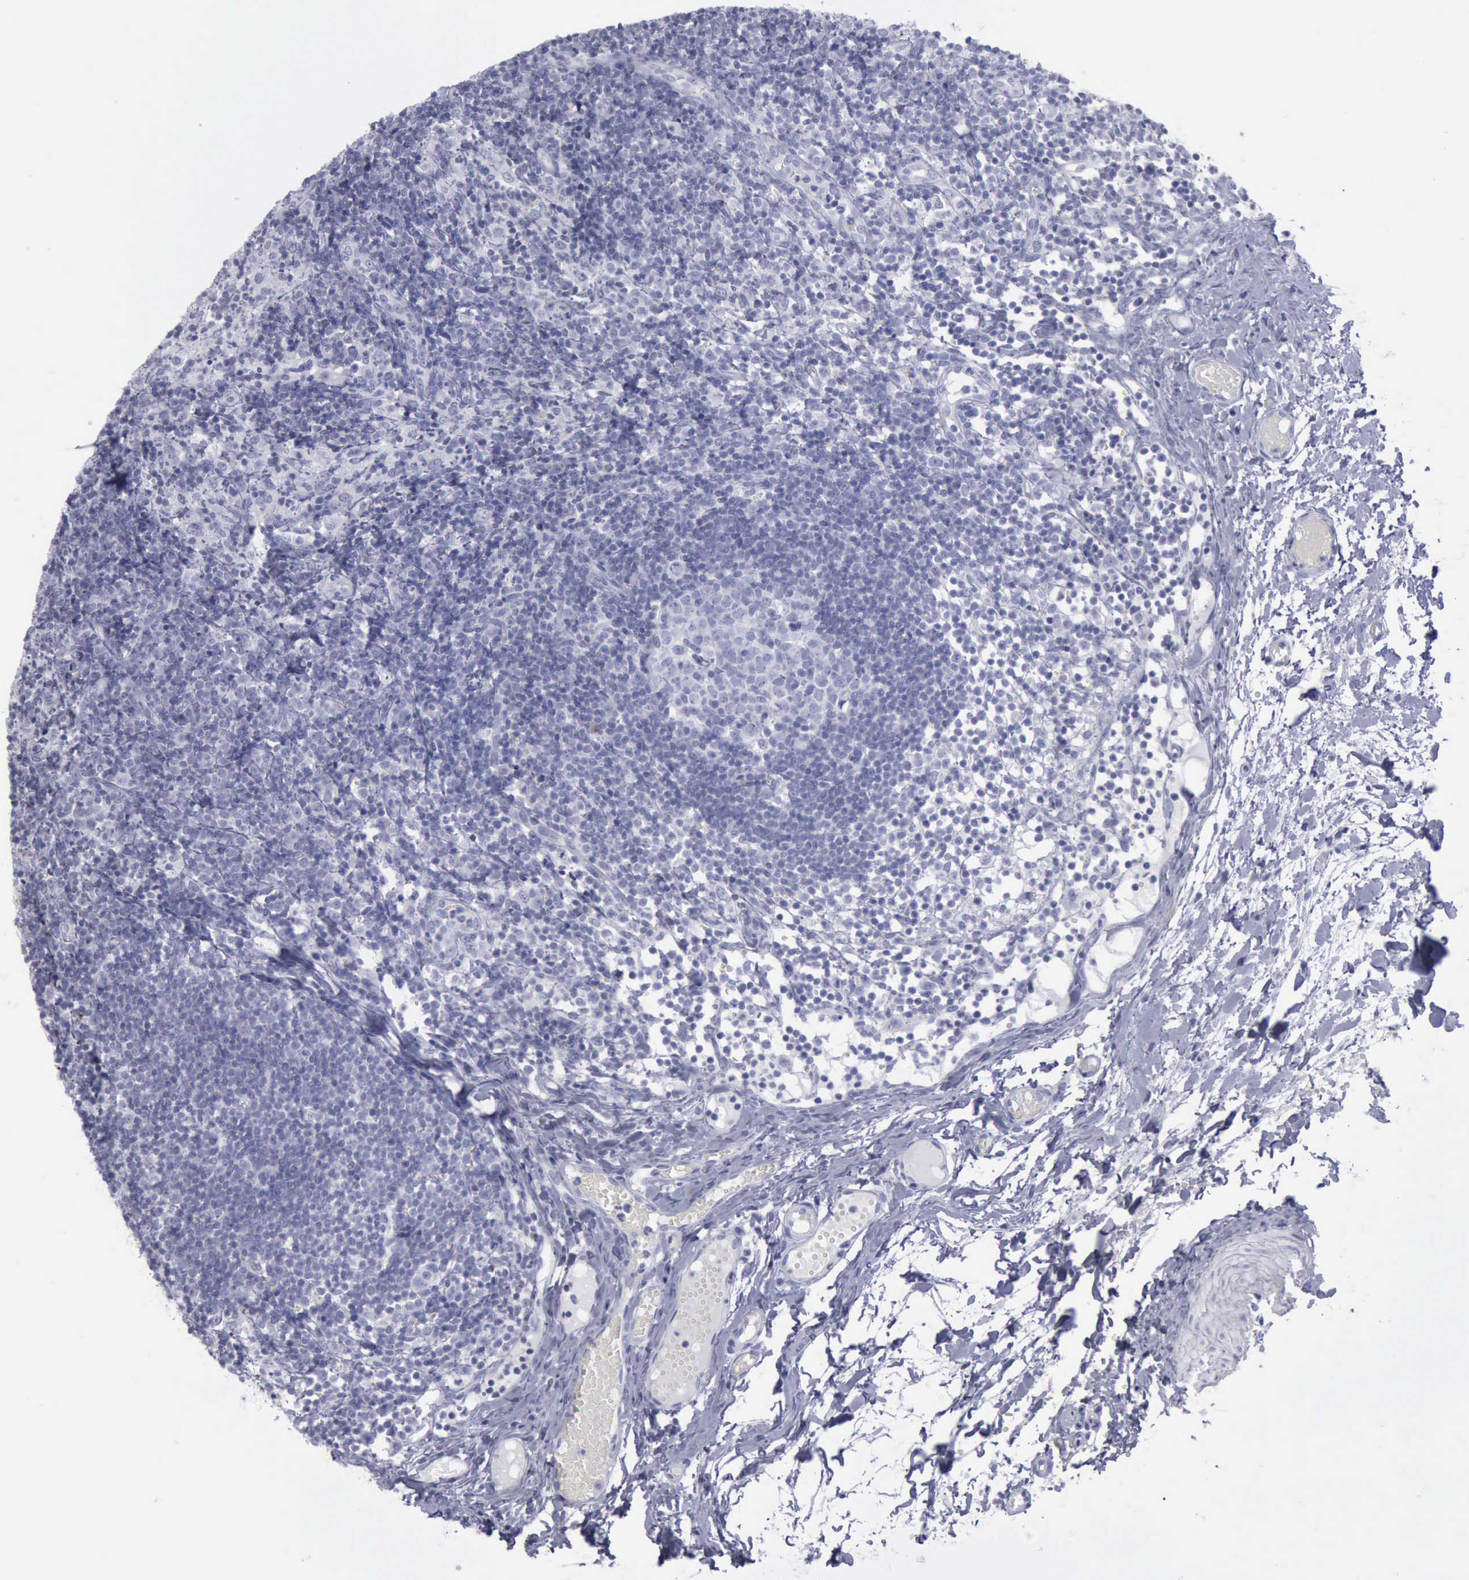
{"staining": {"intensity": "negative", "quantity": "none", "location": "none"}, "tissue": "lymph node", "cell_type": "Germinal center cells", "image_type": "normal", "snomed": [{"axis": "morphology", "description": "Normal tissue, NOS"}, {"axis": "morphology", "description": "Inflammation, NOS"}, {"axis": "topography", "description": "Lymph node"}, {"axis": "topography", "description": "Salivary gland"}], "caption": "Germinal center cells show no significant positivity in normal lymph node. (DAB IHC visualized using brightfield microscopy, high magnification).", "gene": "KRT13", "patient": {"sex": "male", "age": 3}}